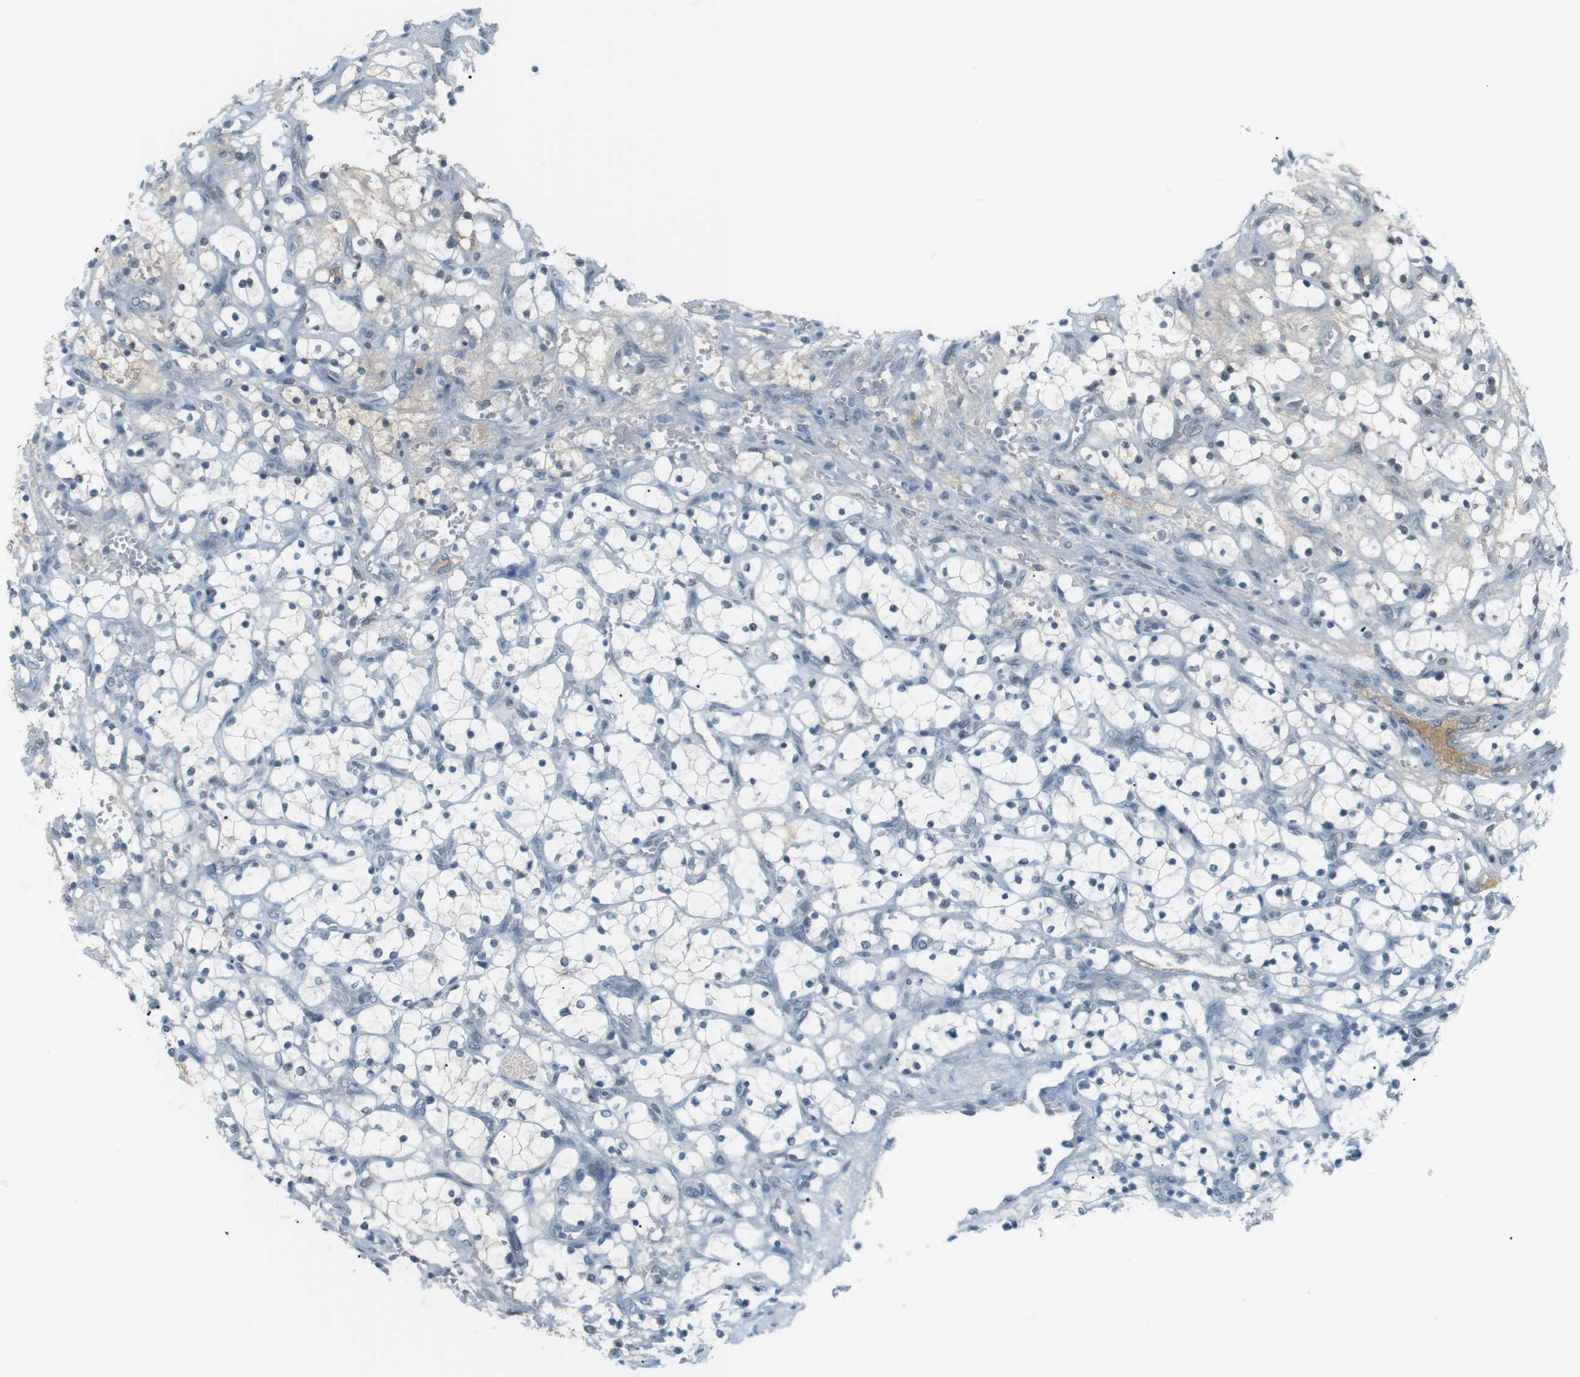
{"staining": {"intensity": "negative", "quantity": "none", "location": "none"}, "tissue": "renal cancer", "cell_type": "Tumor cells", "image_type": "cancer", "snomed": [{"axis": "morphology", "description": "Adenocarcinoma, NOS"}, {"axis": "topography", "description": "Kidney"}], "caption": "Renal cancer stained for a protein using immunohistochemistry displays no staining tumor cells.", "gene": "AZGP1", "patient": {"sex": "female", "age": 69}}